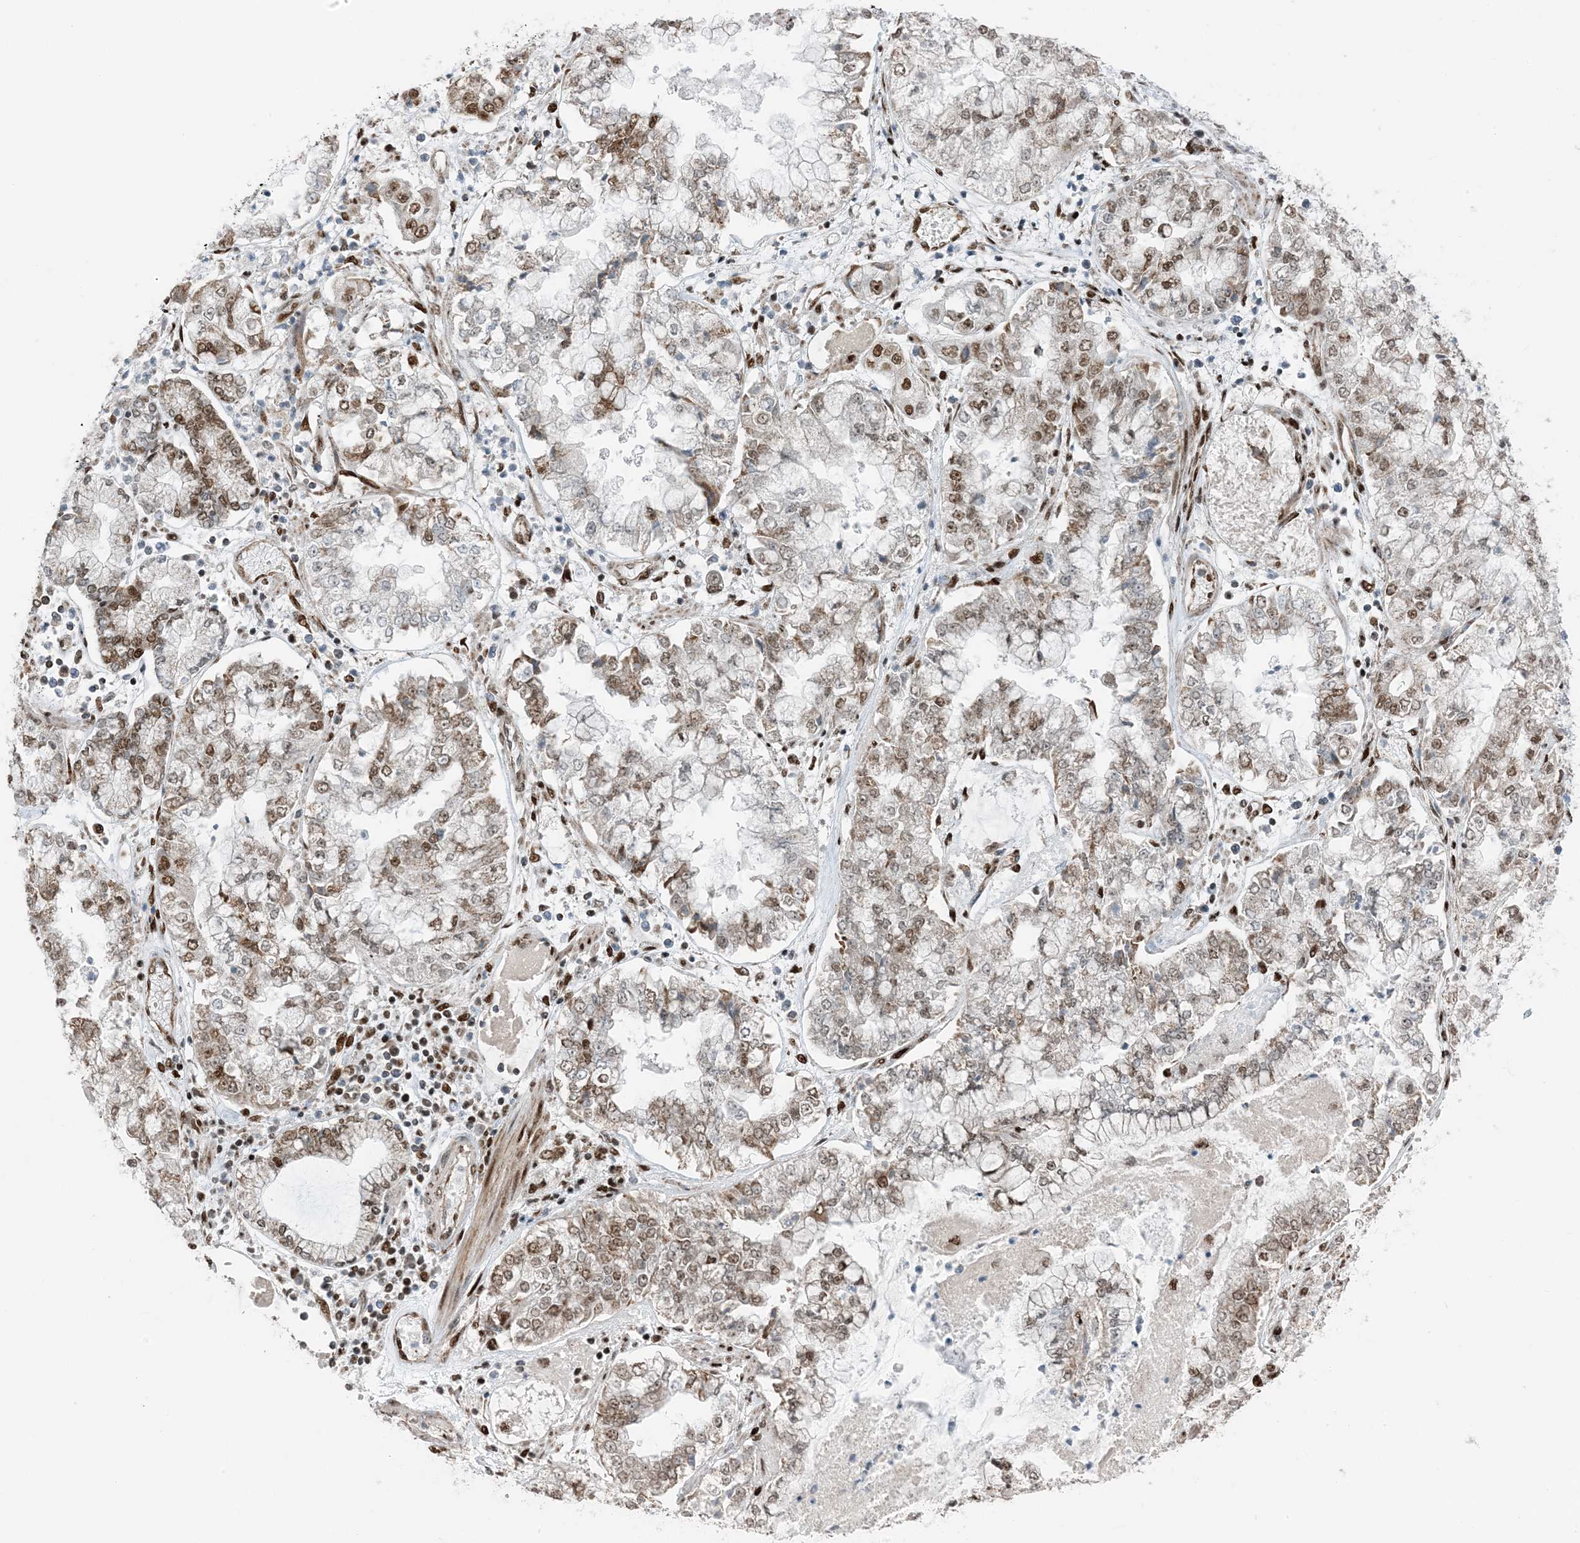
{"staining": {"intensity": "moderate", "quantity": ">75%", "location": "nuclear"}, "tissue": "stomach cancer", "cell_type": "Tumor cells", "image_type": "cancer", "snomed": [{"axis": "morphology", "description": "Adenocarcinoma, NOS"}, {"axis": "topography", "description": "Stomach"}], "caption": "The histopathology image displays a brown stain indicating the presence of a protein in the nuclear of tumor cells in stomach cancer (adenocarcinoma).", "gene": "PILRB", "patient": {"sex": "male", "age": 76}}